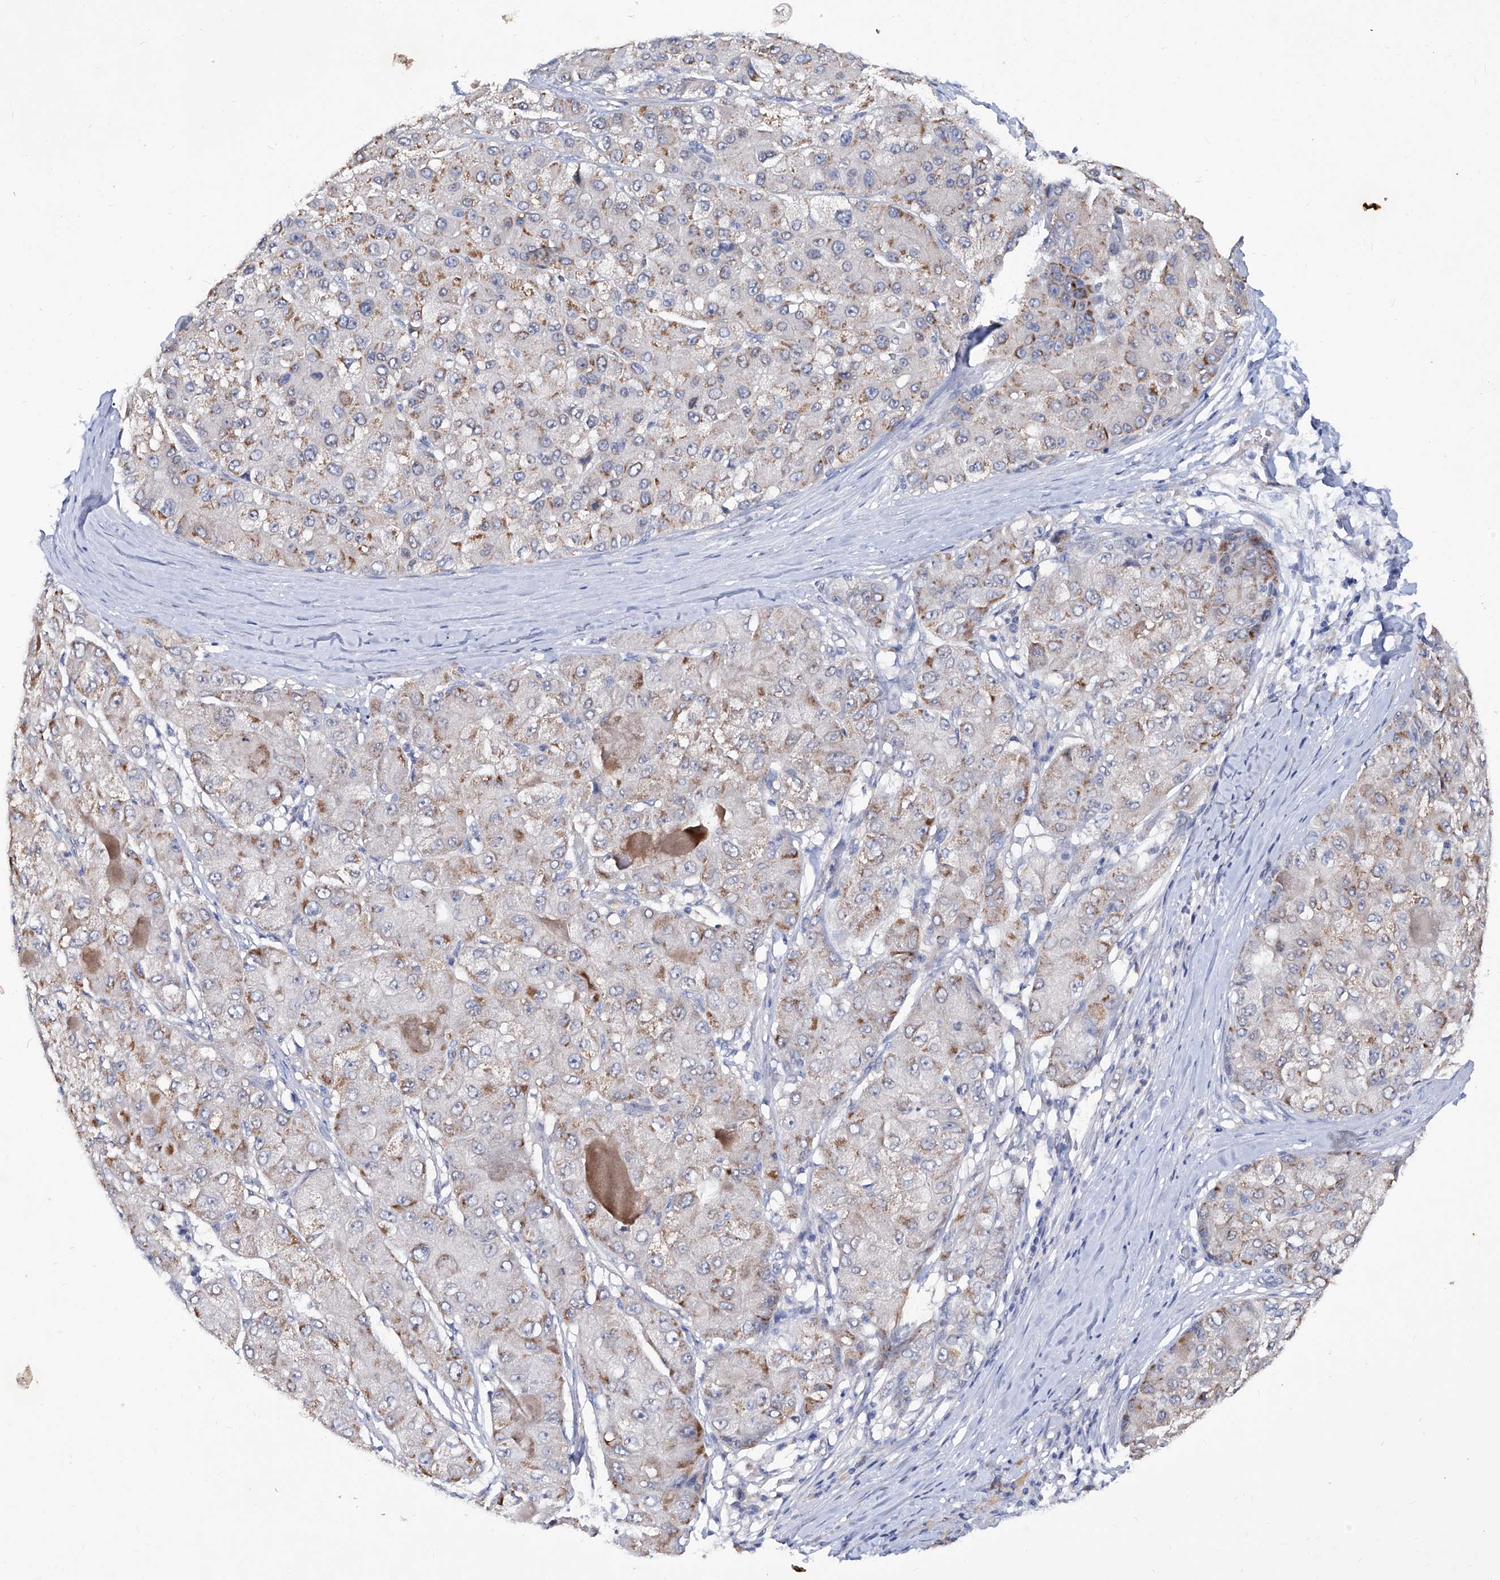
{"staining": {"intensity": "moderate", "quantity": "<25%", "location": "cytoplasmic/membranous"}, "tissue": "liver cancer", "cell_type": "Tumor cells", "image_type": "cancer", "snomed": [{"axis": "morphology", "description": "Carcinoma, Hepatocellular, NOS"}, {"axis": "topography", "description": "Liver"}], "caption": "A brown stain shows moderate cytoplasmic/membranous staining of a protein in liver cancer (hepatocellular carcinoma) tumor cells.", "gene": "KLHL17", "patient": {"sex": "male", "age": 80}}